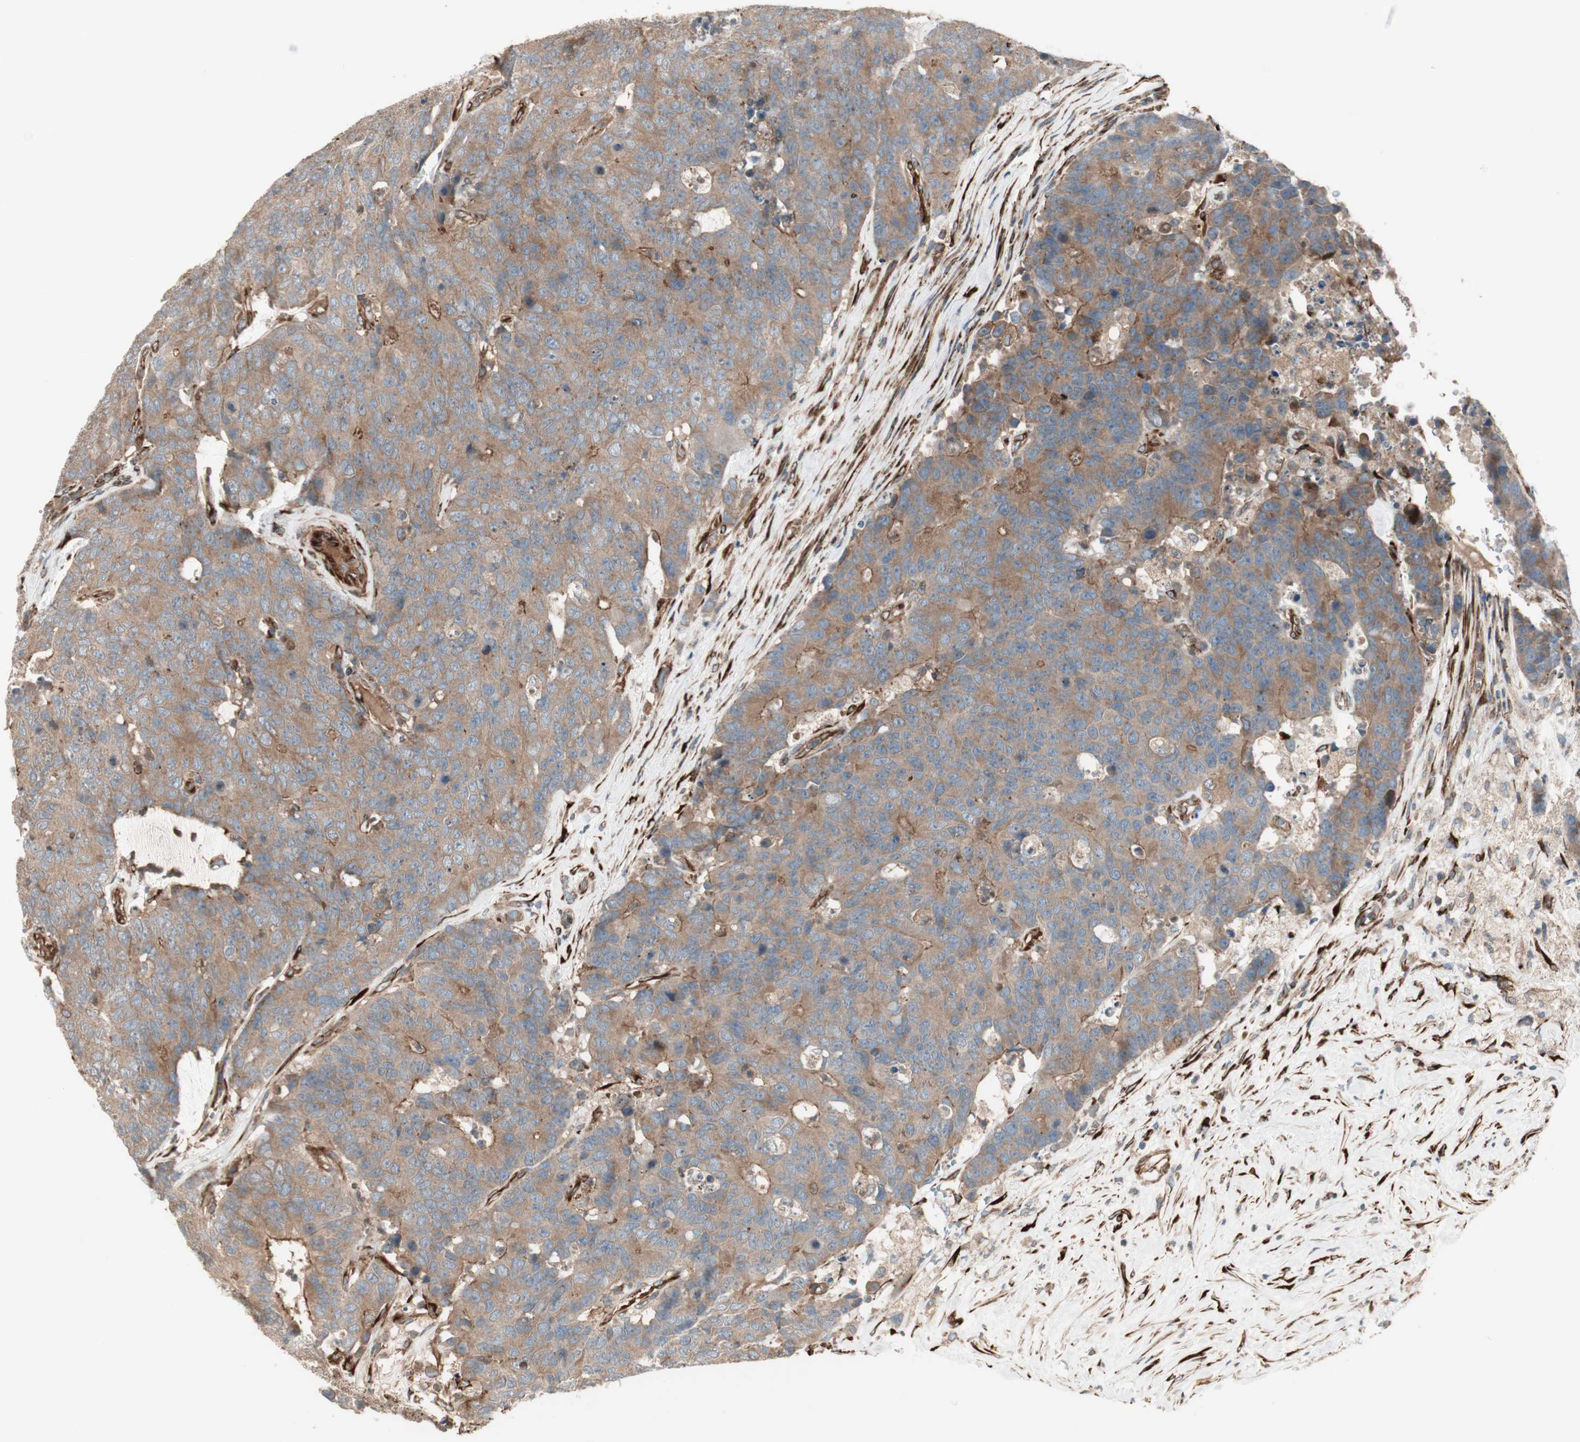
{"staining": {"intensity": "weak", "quantity": ">75%", "location": "cytoplasmic/membranous"}, "tissue": "colorectal cancer", "cell_type": "Tumor cells", "image_type": "cancer", "snomed": [{"axis": "morphology", "description": "Adenocarcinoma, NOS"}, {"axis": "topography", "description": "Colon"}], "caption": "Adenocarcinoma (colorectal) was stained to show a protein in brown. There is low levels of weak cytoplasmic/membranous expression in about >75% of tumor cells. Using DAB (brown) and hematoxylin (blue) stains, captured at high magnification using brightfield microscopy.", "gene": "PRKG1", "patient": {"sex": "female", "age": 86}}